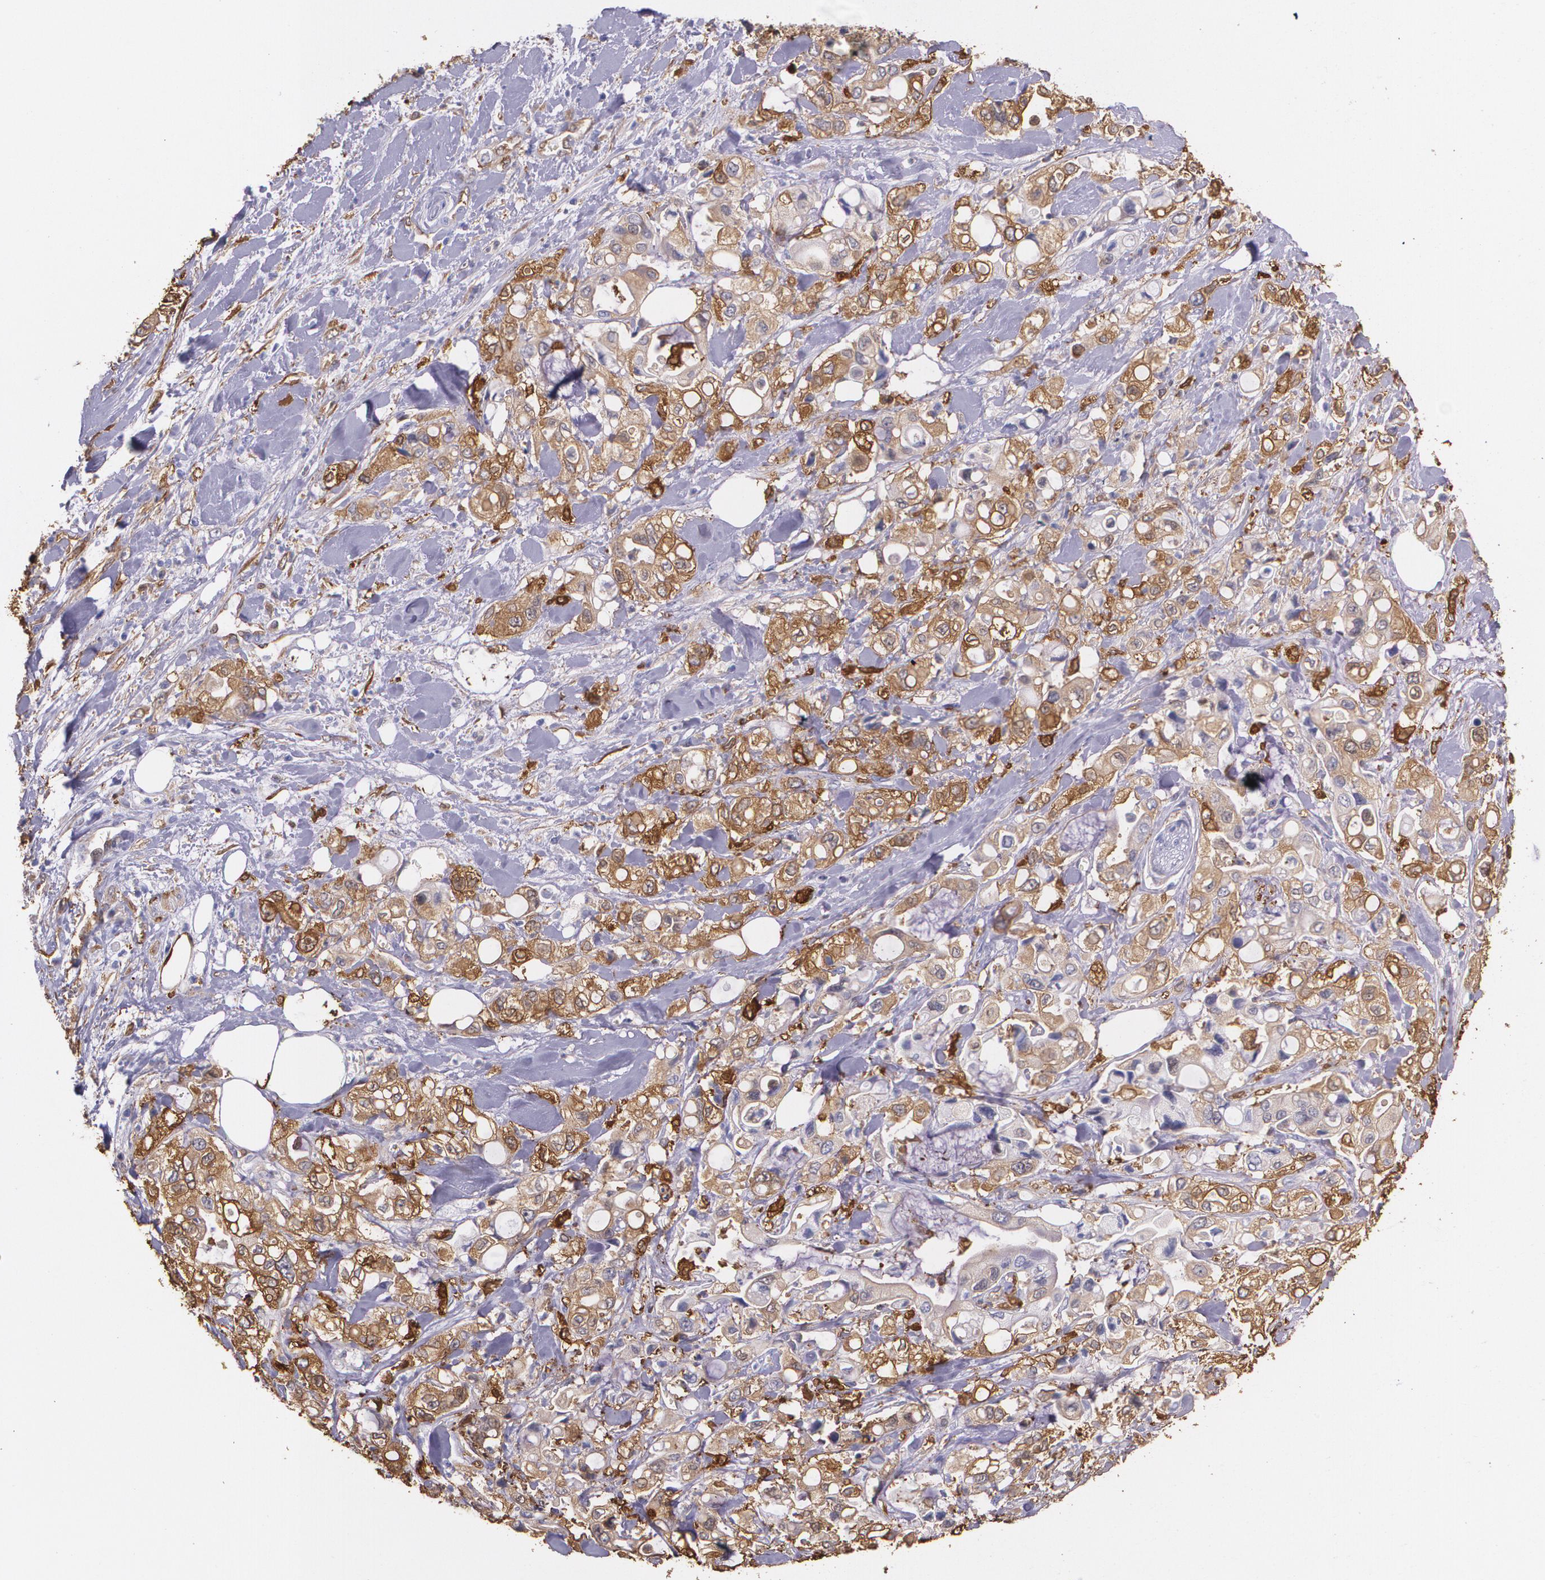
{"staining": {"intensity": "weak", "quantity": "25%-75%", "location": "cytoplasmic/membranous"}, "tissue": "pancreatic cancer", "cell_type": "Tumor cells", "image_type": "cancer", "snomed": [{"axis": "morphology", "description": "Adenocarcinoma, NOS"}, {"axis": "topography", "description": "Pancreas"}], "caption": "Immunohistochemistry image of human adenocarcinoma (pancreatic) stained for a protein (brown), which demonstrates low levels of weak cytoplasmic/membranous staining in about 25%-75% of tumor cells.", "gene": "MMP2", "patient": {"sex": "male", "age": 70}}